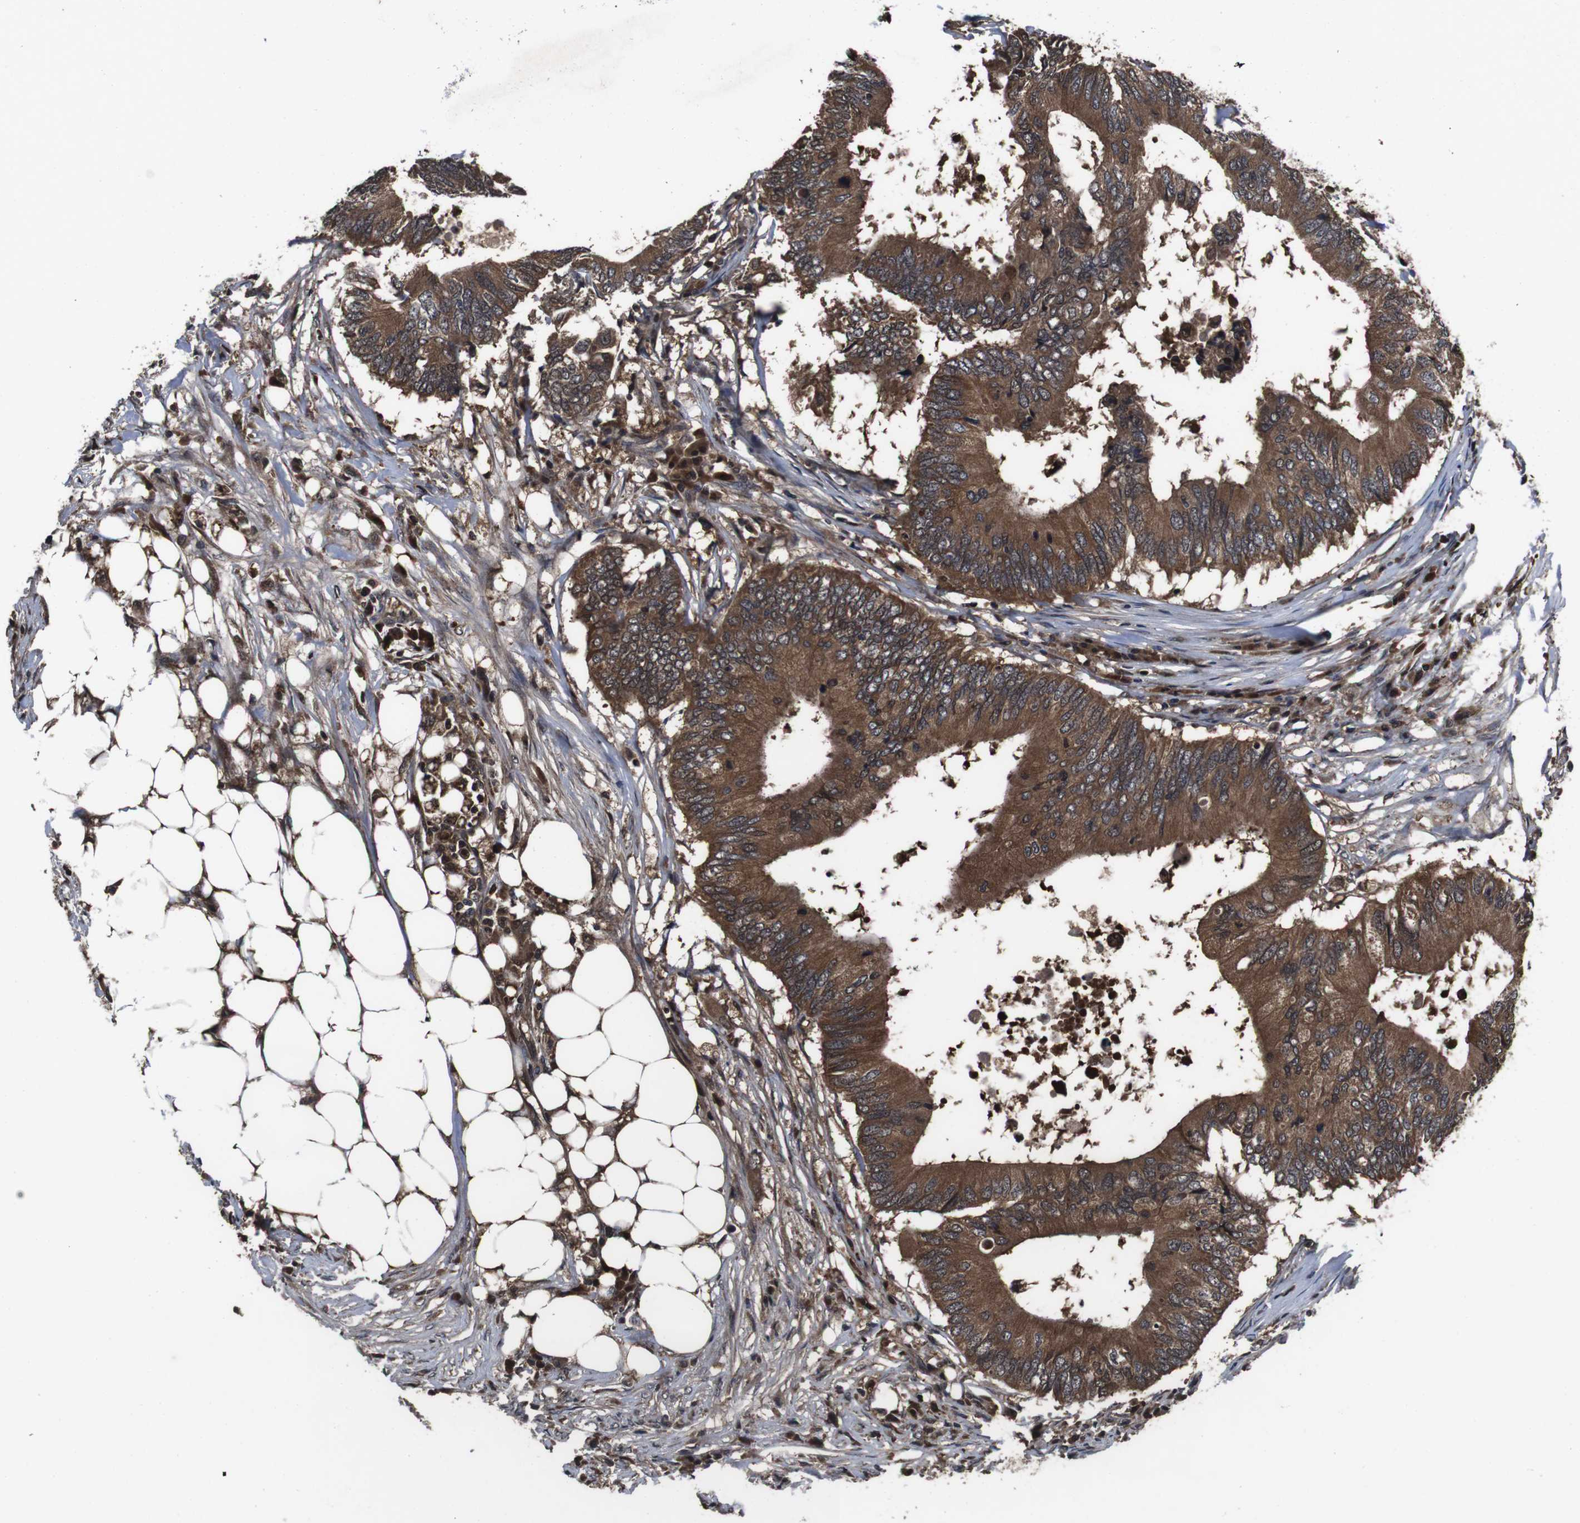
{"staining": {"intensity": "strong", "quantity": ">75%", "location": "cytoplasmic/membranous"}, "tissue": "colorectal cancer", "cell_type": "Tumor cells", "image_type": "cancer", "snomed": [{"axis": "morphology", "description": "Adenocarcinoma, NOS"}, {"axis": "topography", "description": "Colon"}], "caption": "Protein positivity by IHC exhibits strong cytoplasmic/membranous positivity in about >75% of tumor cells in colorectal cancer (adenocarcinoma).", "gene": "CXCL11", "patient": {"sex": "male", "age": 71}}